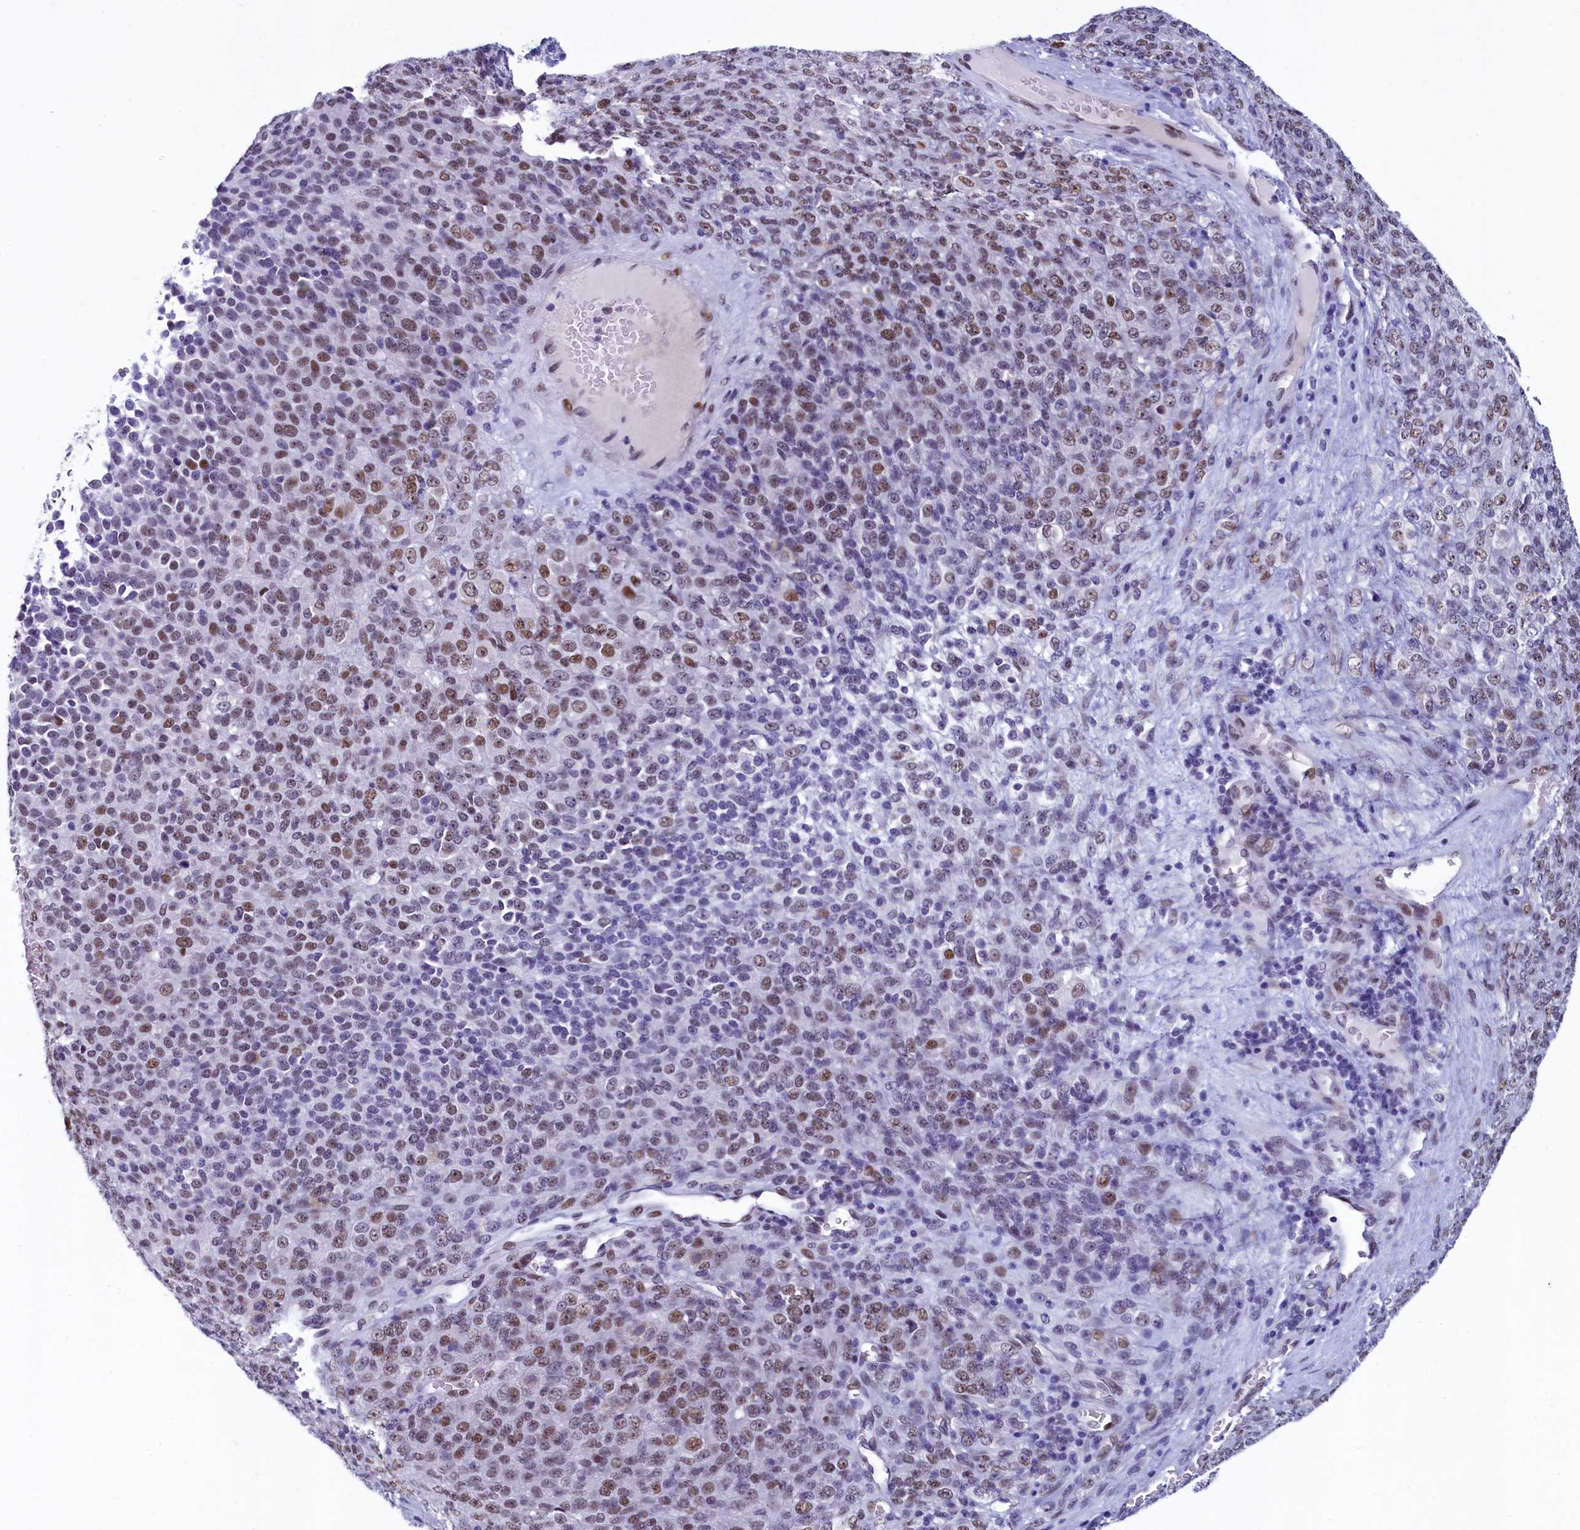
{"staining": {"intensity": "moderate", "quantity": "25%-75%", "location": "nuclear"}, "tissue": "melanoma", "cell_type": "Tumor cells", "image_type": "cancer", "snomed": [{"axis": "morphology", "description": "Malignant melanoma, Metastatic site"}, {"axis": "topography", "description": "Brain"}], "caption": "IHC micrograph of neoplastic tissue: malignant melanoma (metastatic site) stained using IHC exhibits medium levels of moderate protein expression localized specifically in the nuclear of tumor cells, appearing as a nuclear brown color.", "gene": "SUGP2", "patient": {"sex": "female", "age": 56}}